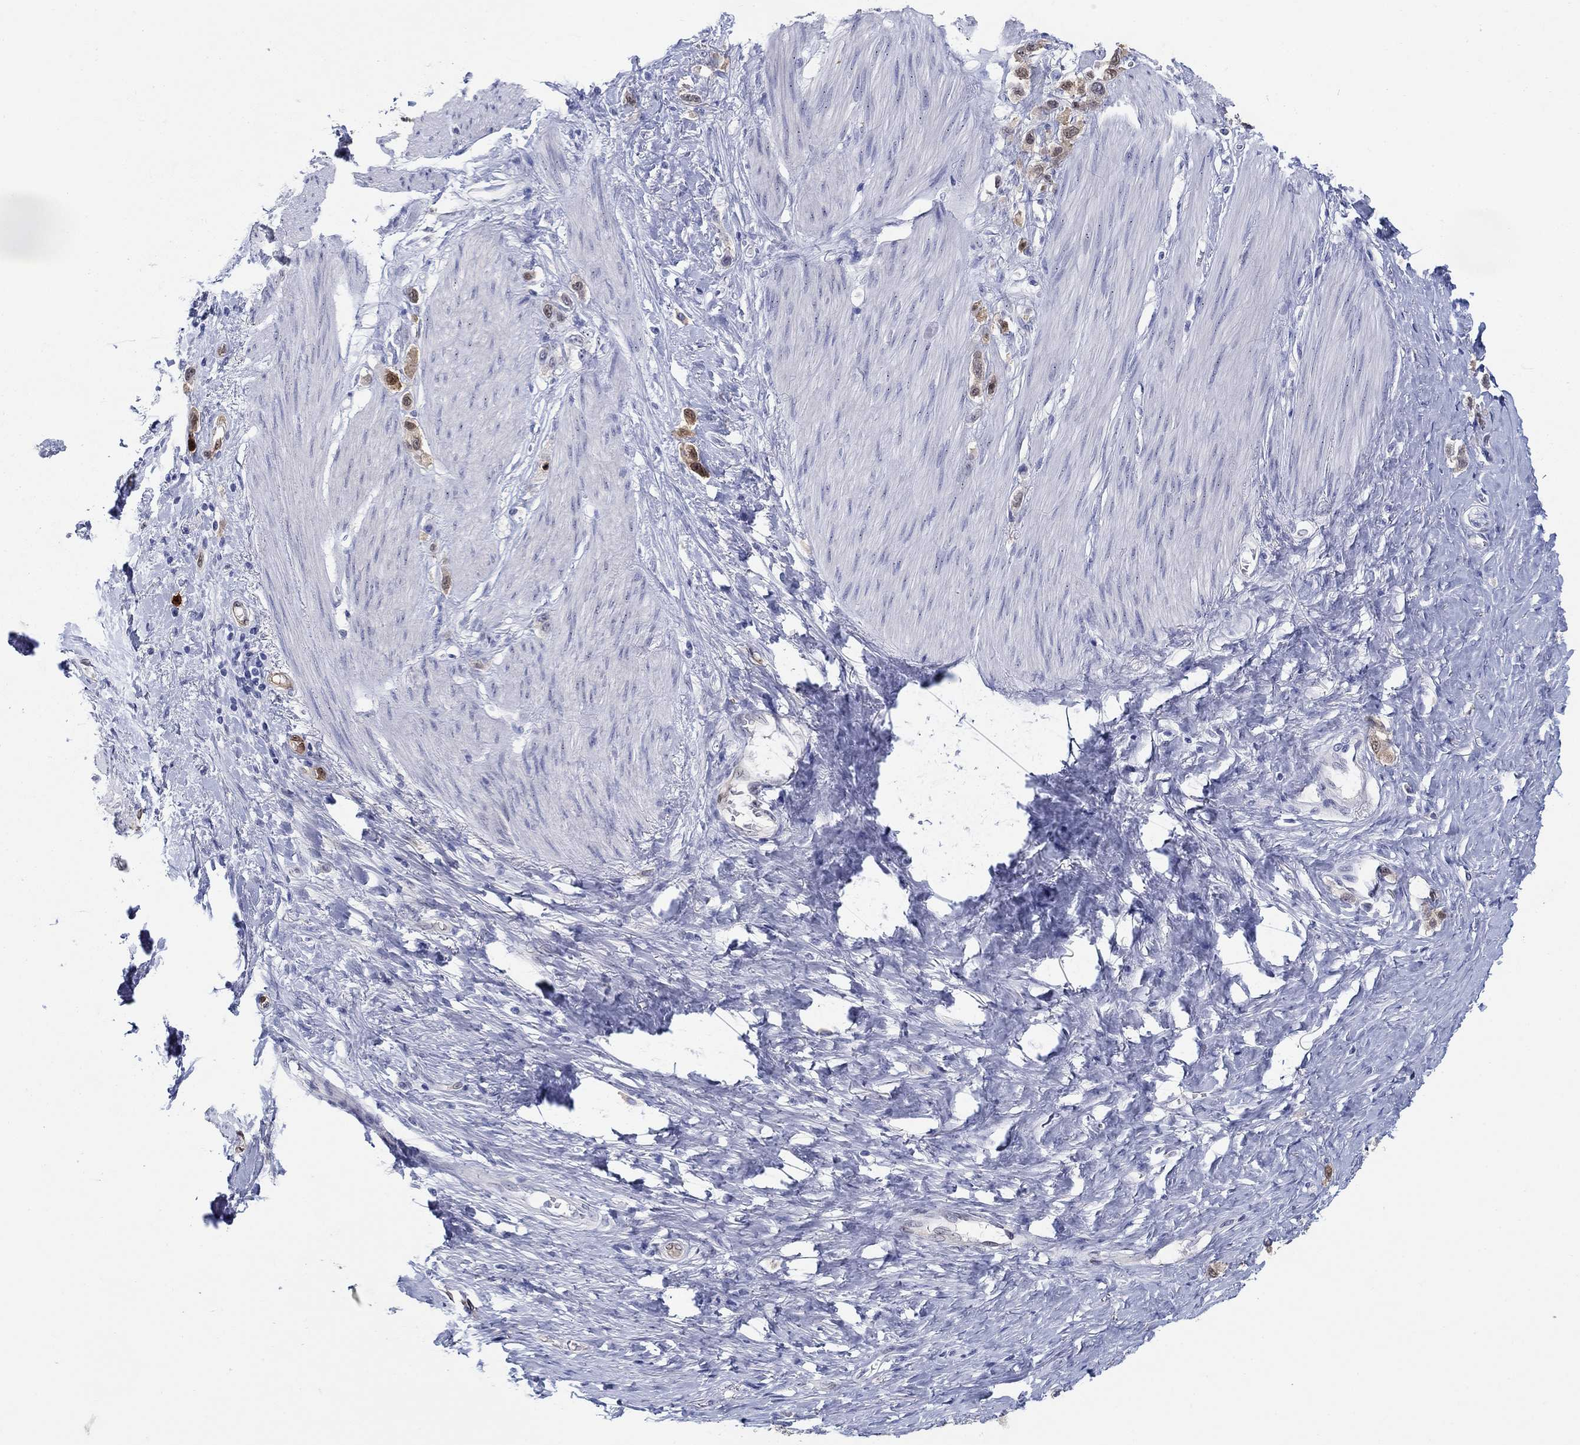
{"staining": {"intensity": "moderate", "quantity": "<25%", "location": "cytoplasmic/membranous,nuclear"}, "tissue": "stomach cancer", "cell_type": "Tumor cells", "image_type": "cancer", "snomed": [{"axis": "morphology", "description": "Normal tissue, NOS"}, {"axis": "morphology", "description": "Adenocarcinoma, NOS"}, {"axis": "morphology", "description": "Adenocarcinoma, High grade"}, {"axis": "topography", "description": "Stomach, upper"}, {"axis": "topography", "description": "Stomach"}], "caption": "Moderate cytoplasmic/membranous and nuclear expression is seen in about <25% of tumor cells in stomach cancer. (DAB = brown stain, brightfield microscopy at high magnification).", "gene": "AKR1C2", "patient": {"sex": "female", "age": 65}}